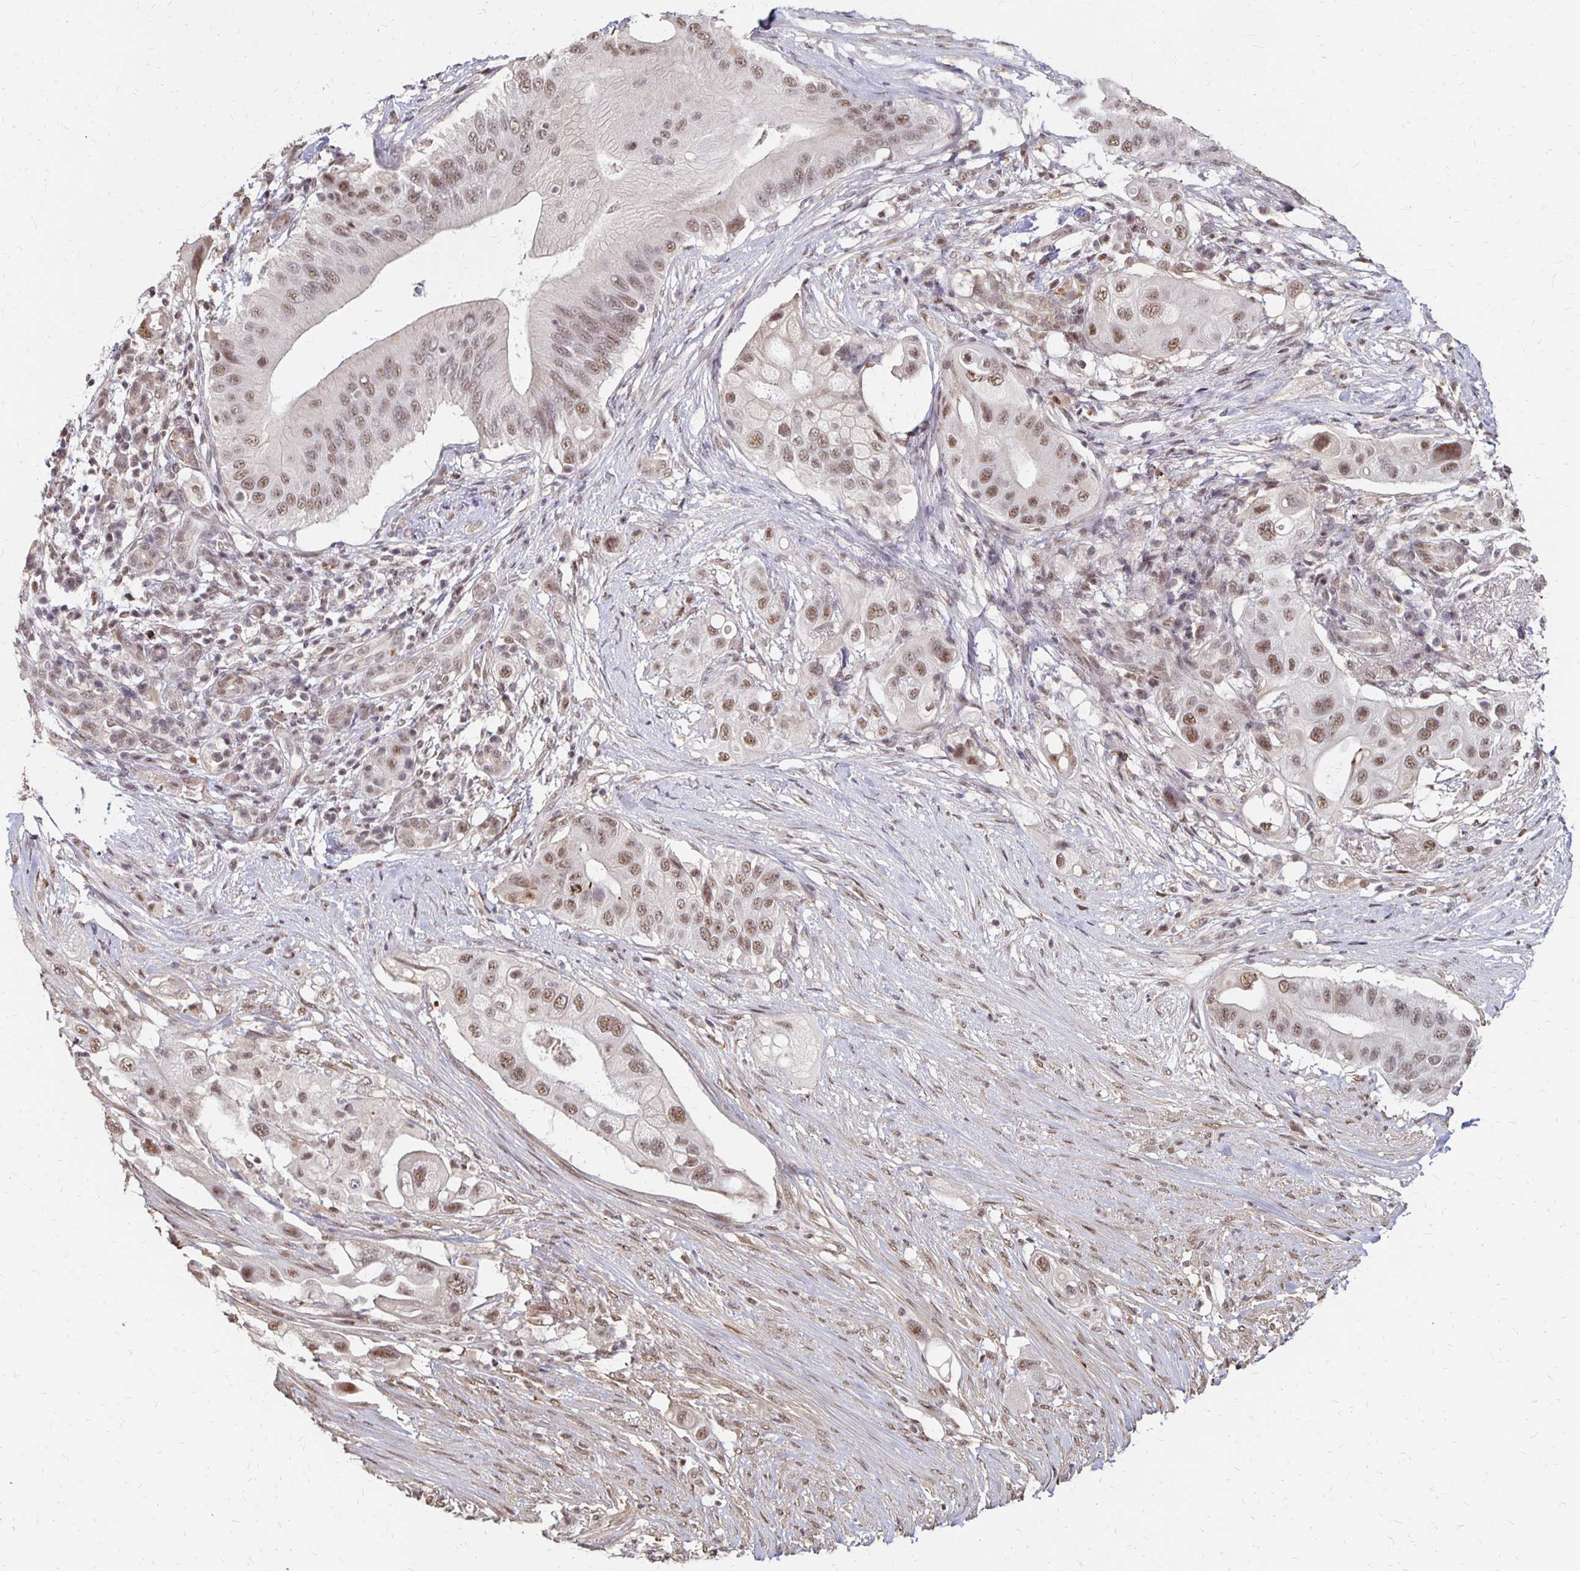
{"staining": {"intensity": "moderate", "quantity": ">75%", "location": "nuclear"}, "tissue": "pancreatic cancer", "cell_type": "Tumor cells", "image_type": "cancer", "snomed": [{"axis": "morphology", "description": "Adenocarcinoma, NOS"}, {"axis": "topography", "description": "Pancreas"}], "caption": "Protein expression analysis of human pancreatic cancer reveals moderate nuclear staining in approximately >75% of tumor cells.", "gene": "CLASRP", "patient": {"sex": "female", "age": 72}}